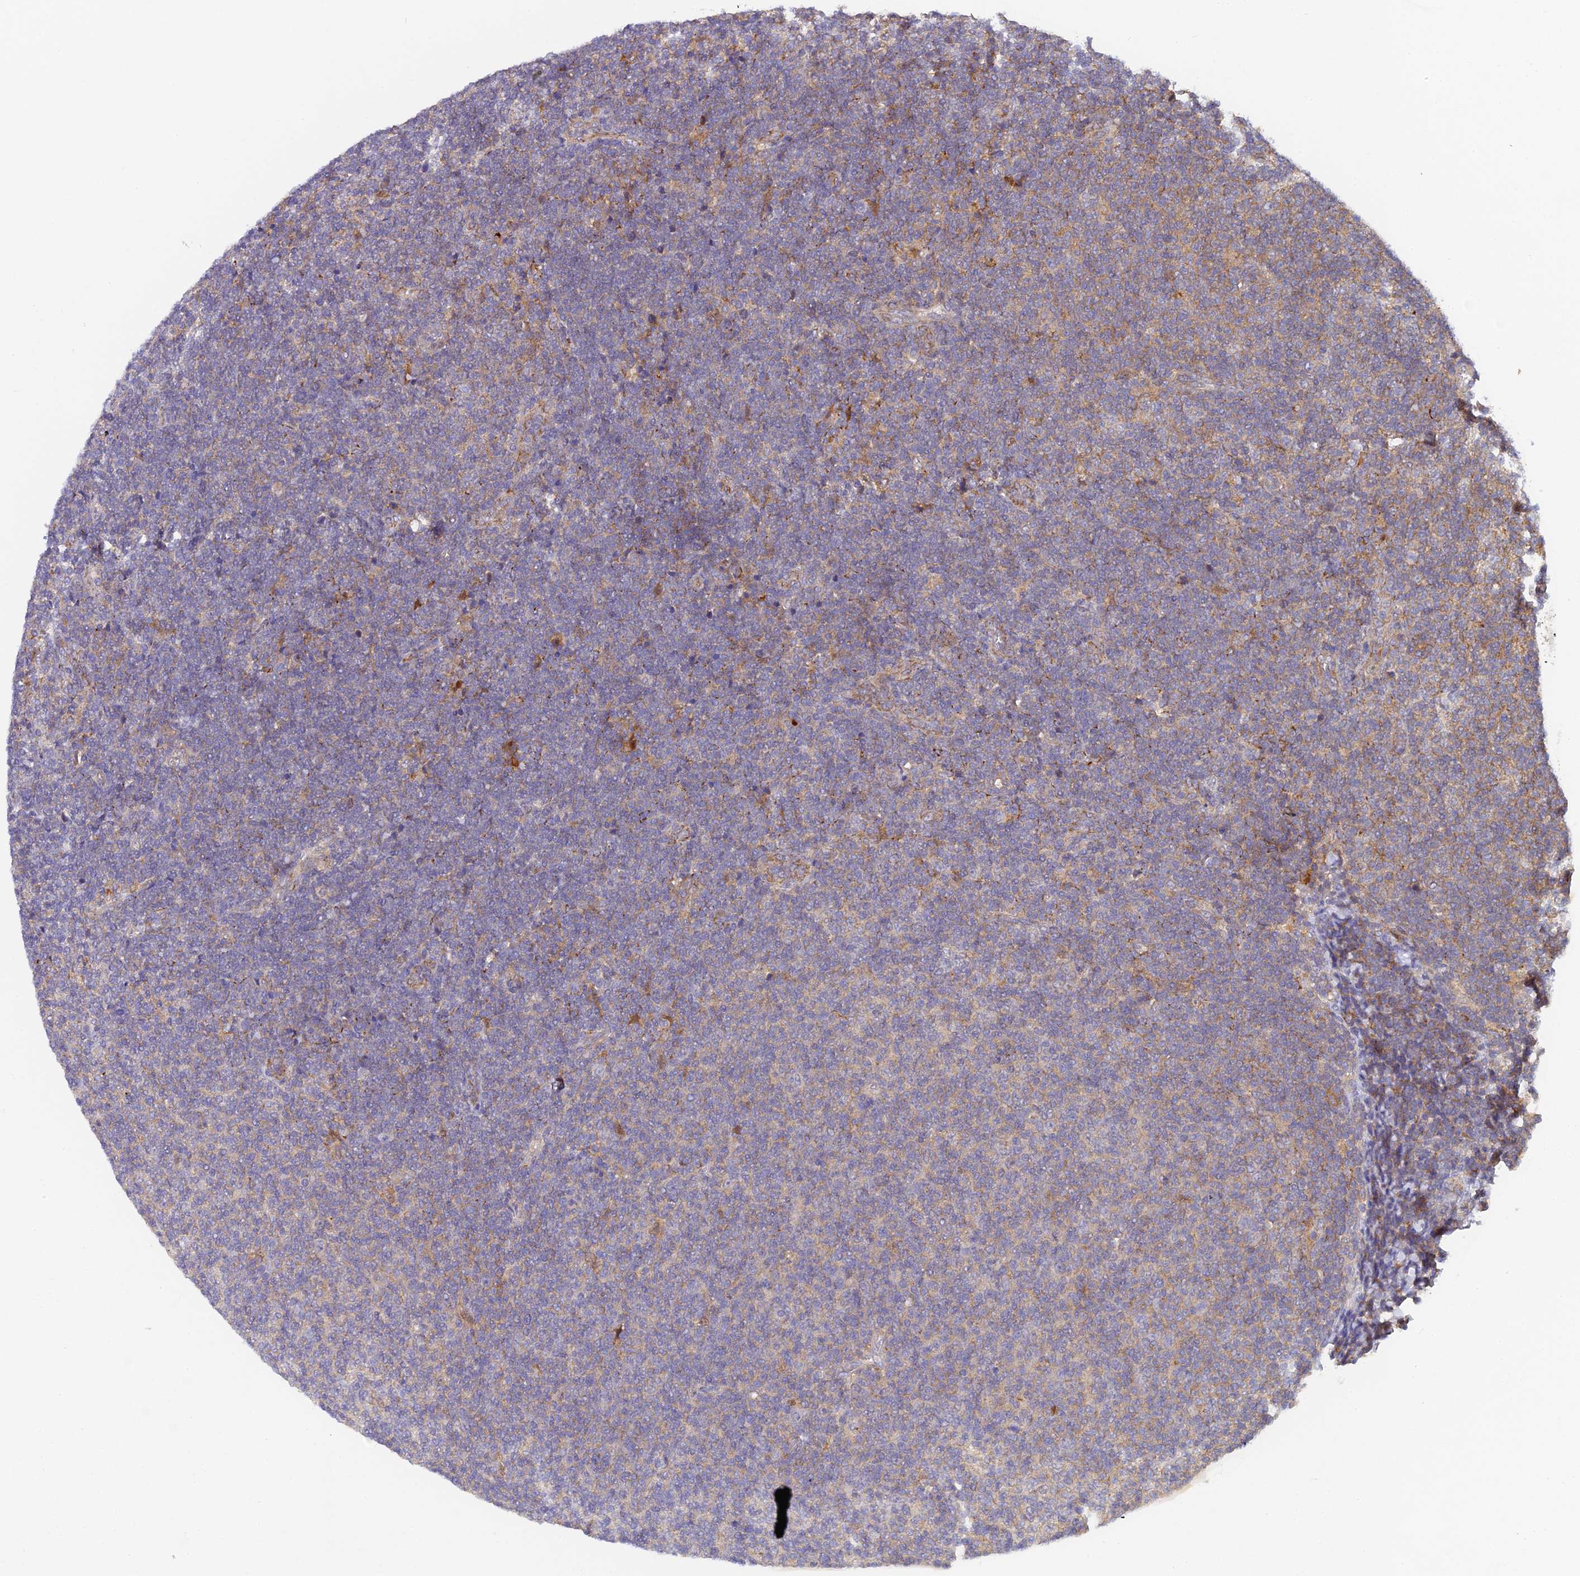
{"staining": {"intensity": "weak", "quantity": "25%-75%", "location": "cytoplasmic/membranous"}, "tissue": "lymphoma", "cell_type": "Tumor cells", "image_type": "cancer", "snomed": [{"axis": "morphology", "description": "Malignant lymphoma, non-Hodgkin's type, Low grade"}, {"axis": "topography", "description": "Lymph node"}], "caption": "Human lymphoma stained with a protein marker shows weak staining in tumor cells.", "gene": "ZBED8", "patient": {"sex": "male", "age": 66}}